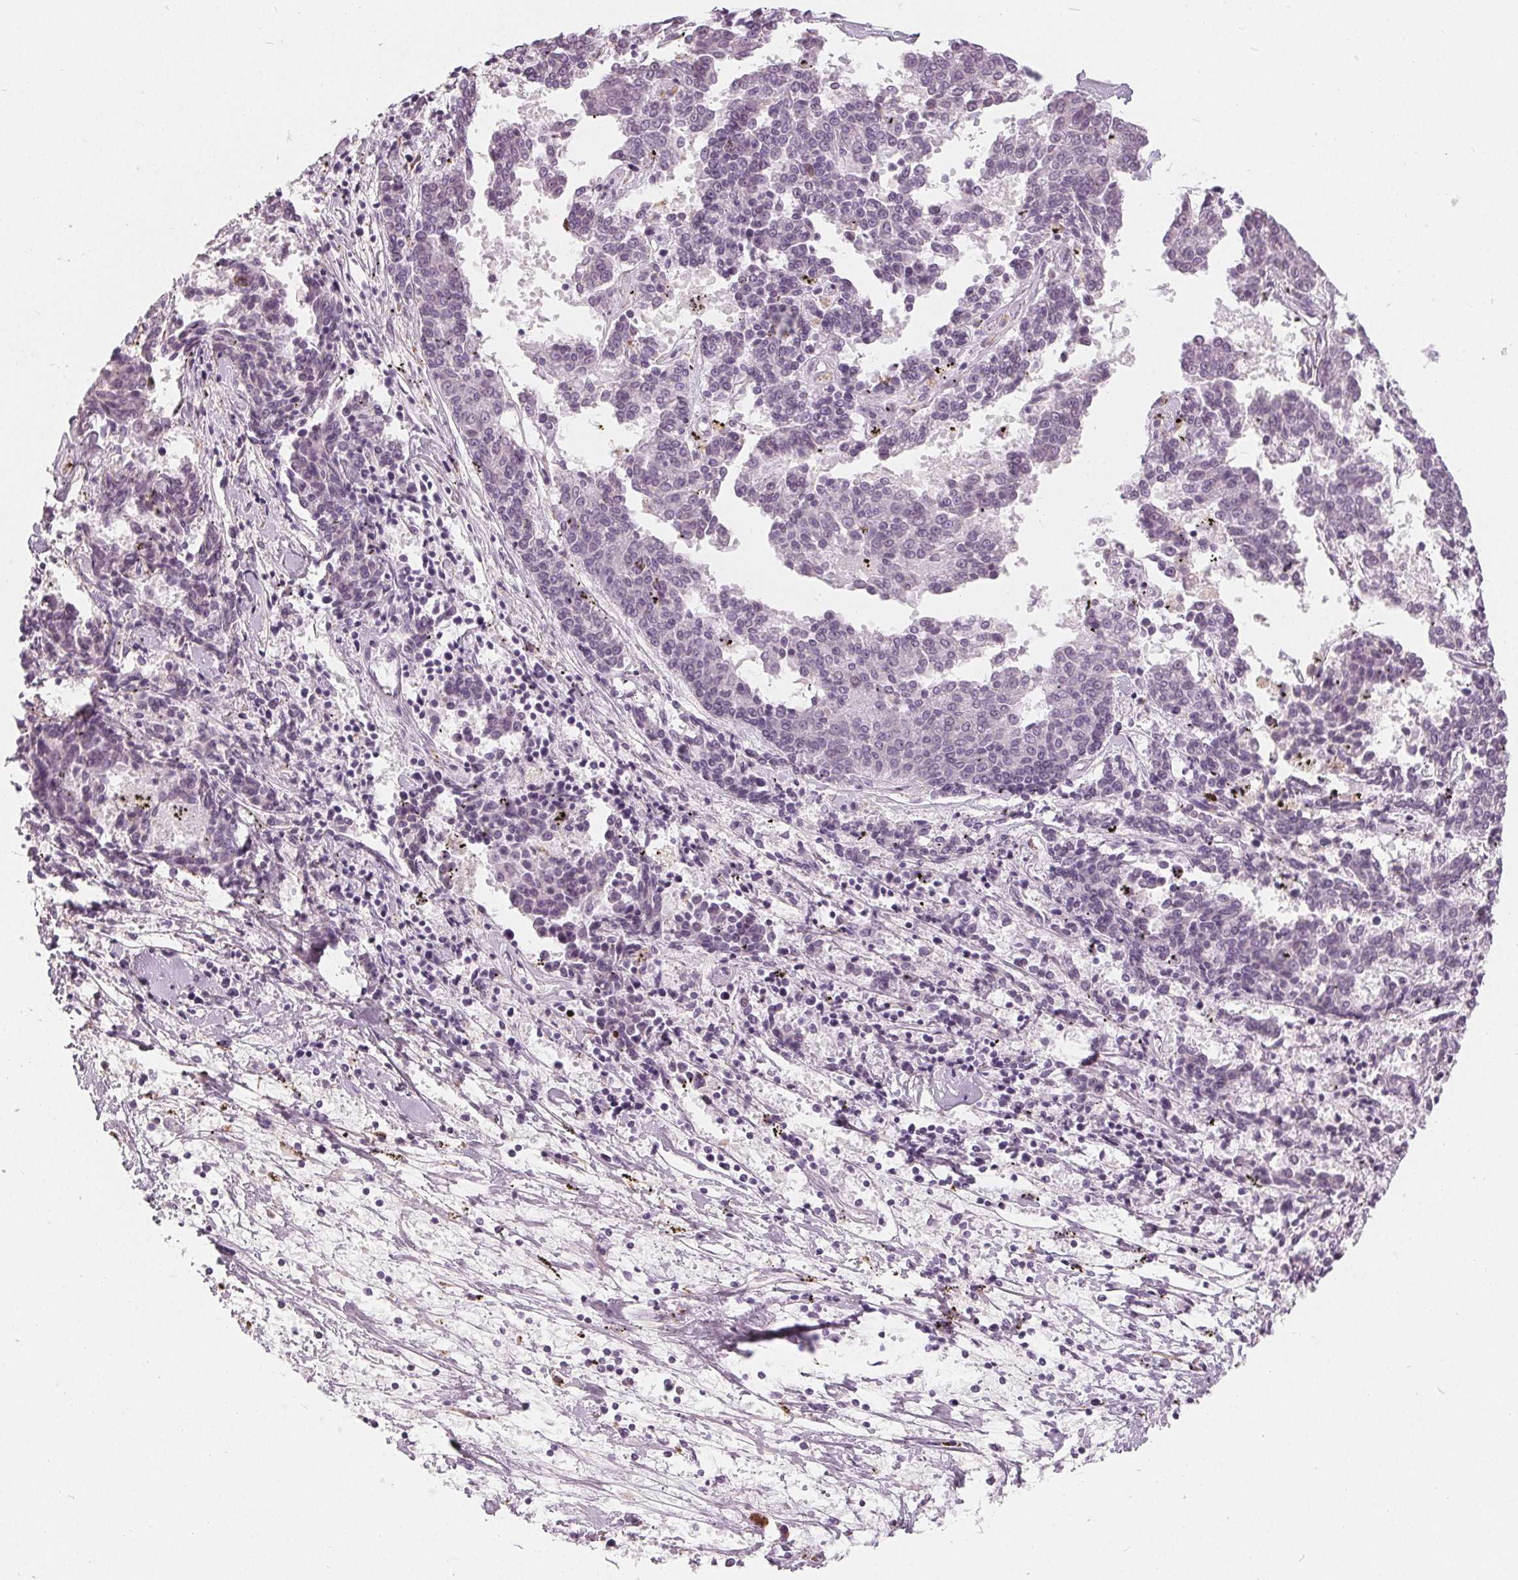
{"staining": {"intensity": "negative", "quantity": "none", "location": "none"}, "tissue": "melanoma", "cell_type": "Tumor cells", "image_type": "cancer", "snomed": [{"axis": "morphology", "description": "Malignant melanoma, NOS"}, {"axis": "topography", "description": "Skin"}], "caption": "The image displays no staining of tumor cells in malignant melanoma.", "gene": "HOPX", "patient": {"sex": "female", "age": 72}}